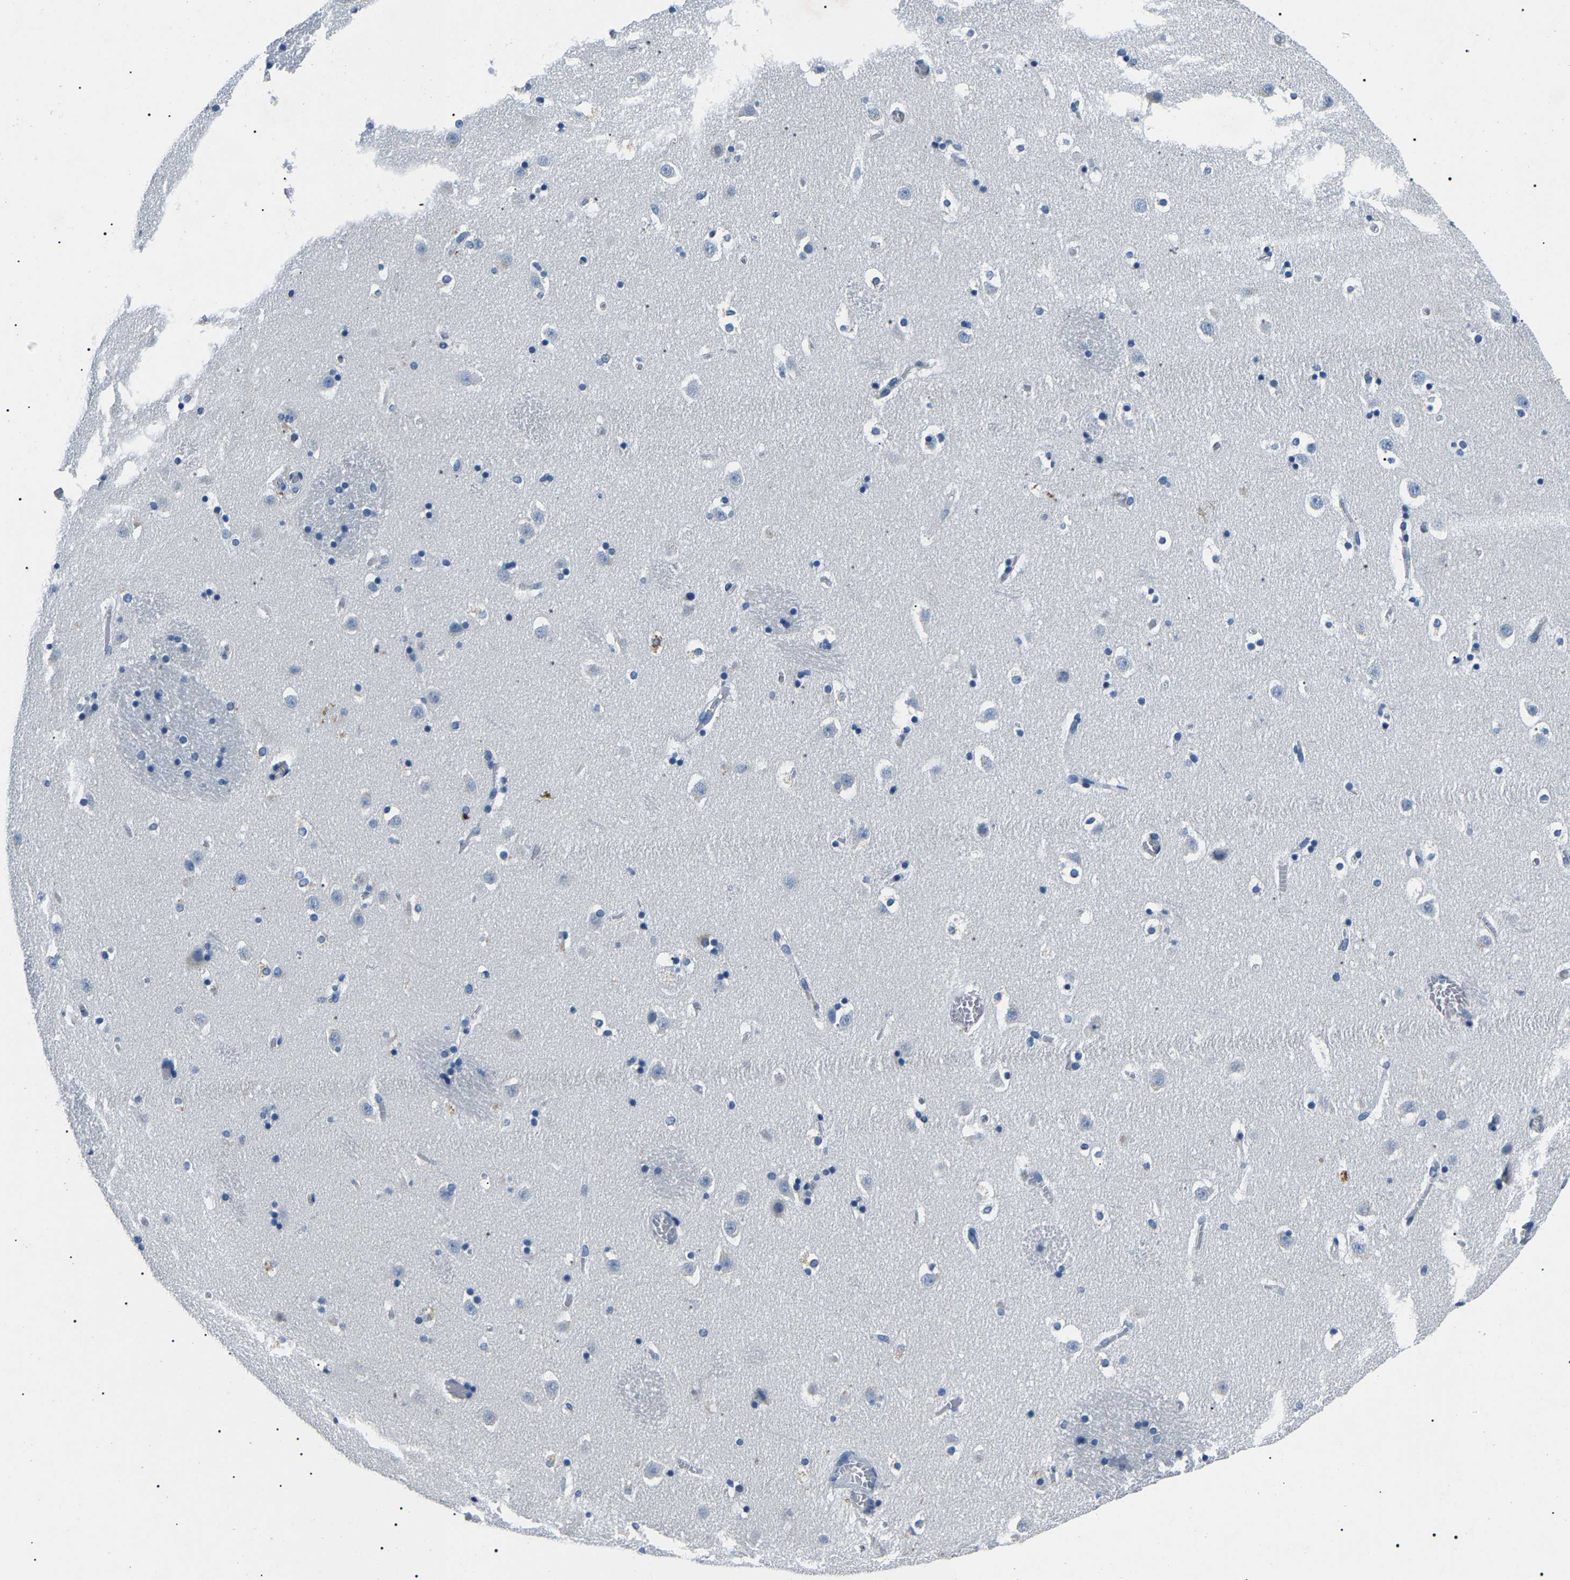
{"staining": {"intensity": "negative", "quantity": "none", "location": "none"}, "tissue": "caudate", "cell_type": "Glial cells", "image_type": "normal", "snomed": [{"axis": "morphology", "description": "Normal tissue, NOS"}, {"axis": "topography", "description": "Lateral ventricle wall"}], "caption": "The image displays no significant positivity in glial cells of caudate.", "gene": "KLK15", "patient": {"sex": "male", "age": 45}}